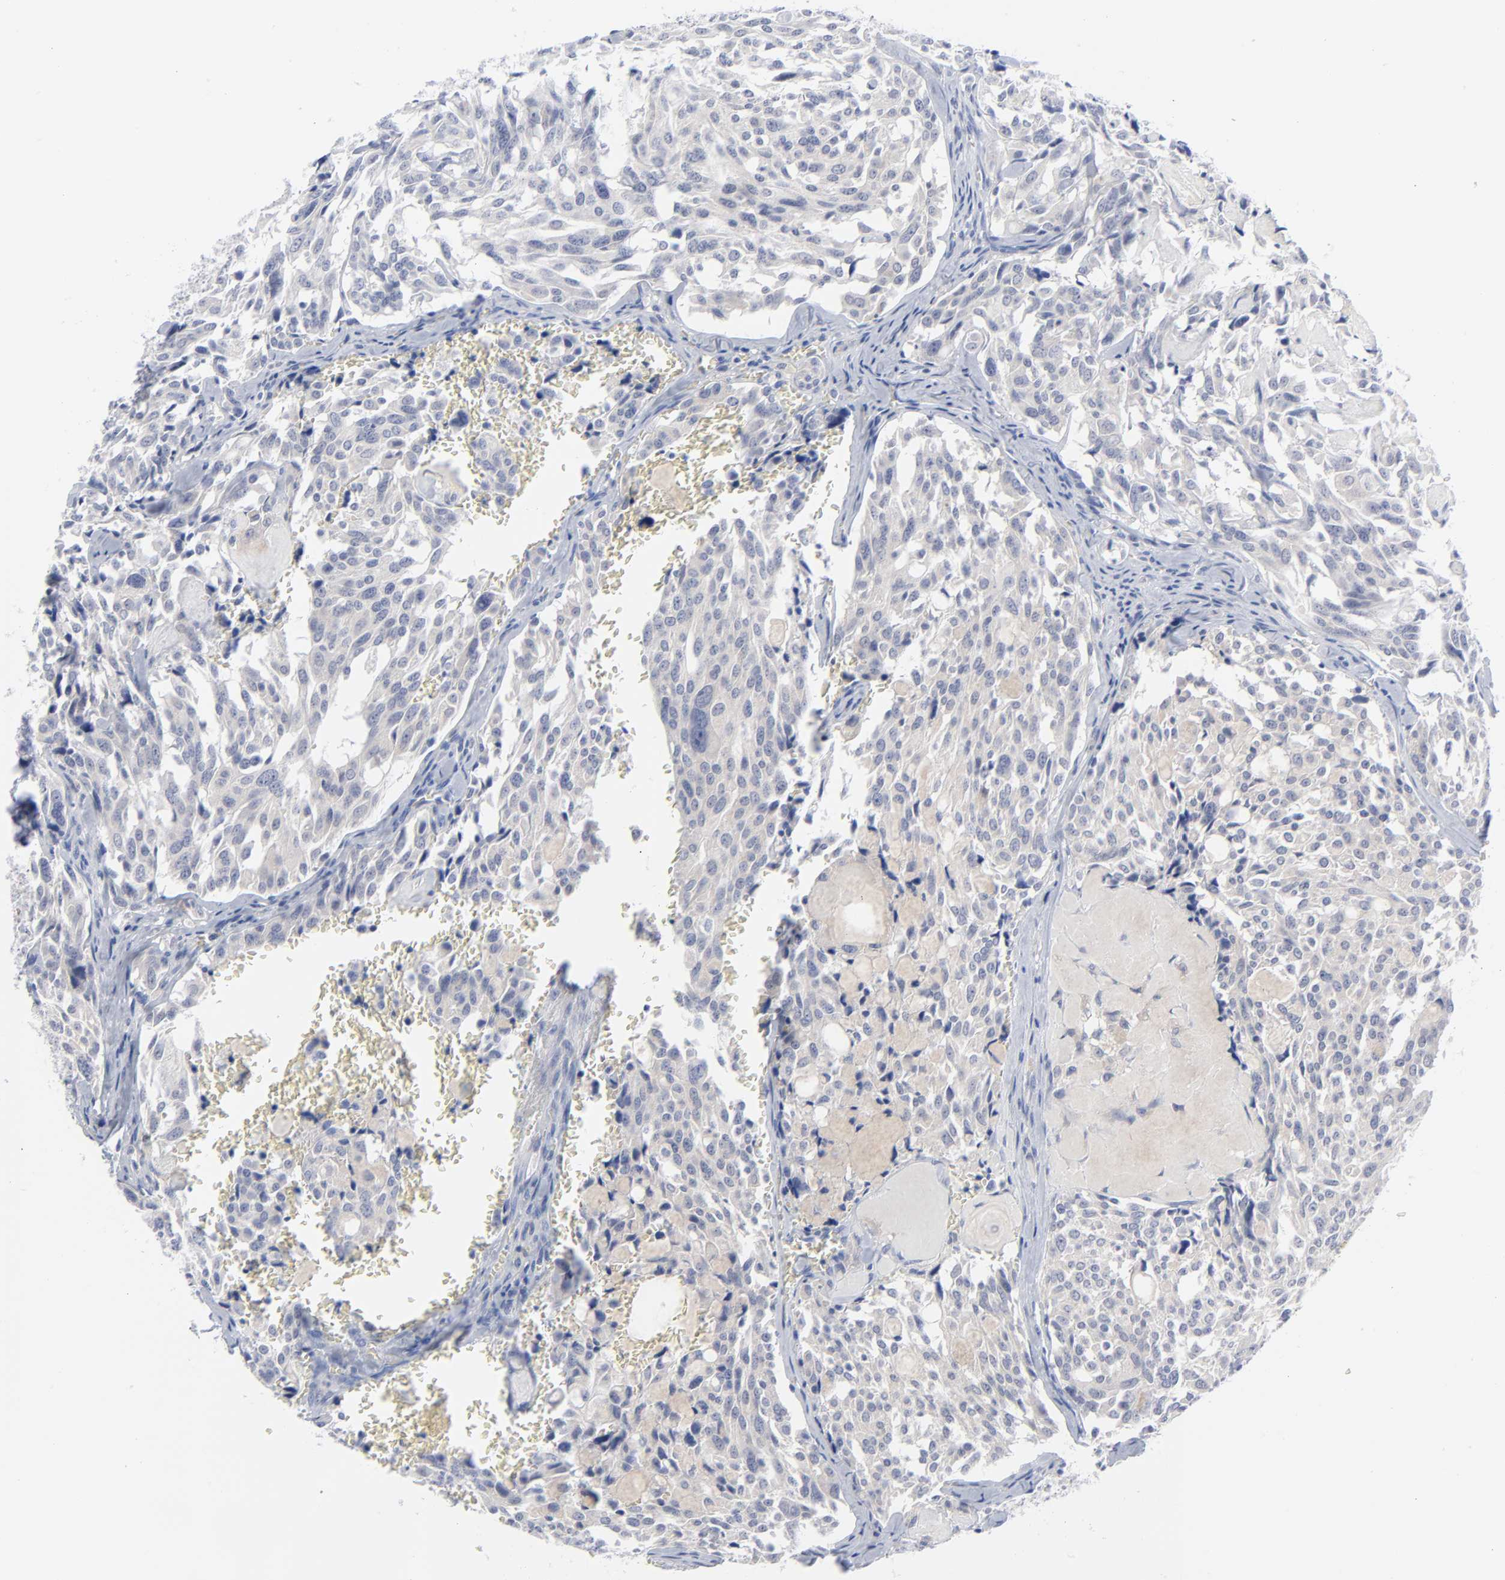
{"staining": {"intensity": "negative", "quantity": "none", "location": "none"}, "tissue": "thyroid cancer", "cell_type": "Tumor cells", "image_type": "cancer", "snomed": [{"axis": "morphology", "description": "Carcinoma, NOS"}, {"axis": "morphology", "description": "Carcinoid, malignant, NOS"}, {"axis": "topography", "description": "Thyroid gland"}], "caption": "High power microscopy micrograph of an immunohistochemistry (IHC) histopathology image of thyroid cancer (malignant carcinoid), revealing no significant expression in tumor cells. (DAB (3,3'-diaminobenzidine) immunohistochemistry (IHC) visualized using brightfield microscopy, high magnification).", "gene": "CLEC4G", "patient": {"sex": "male", "age": 33}}